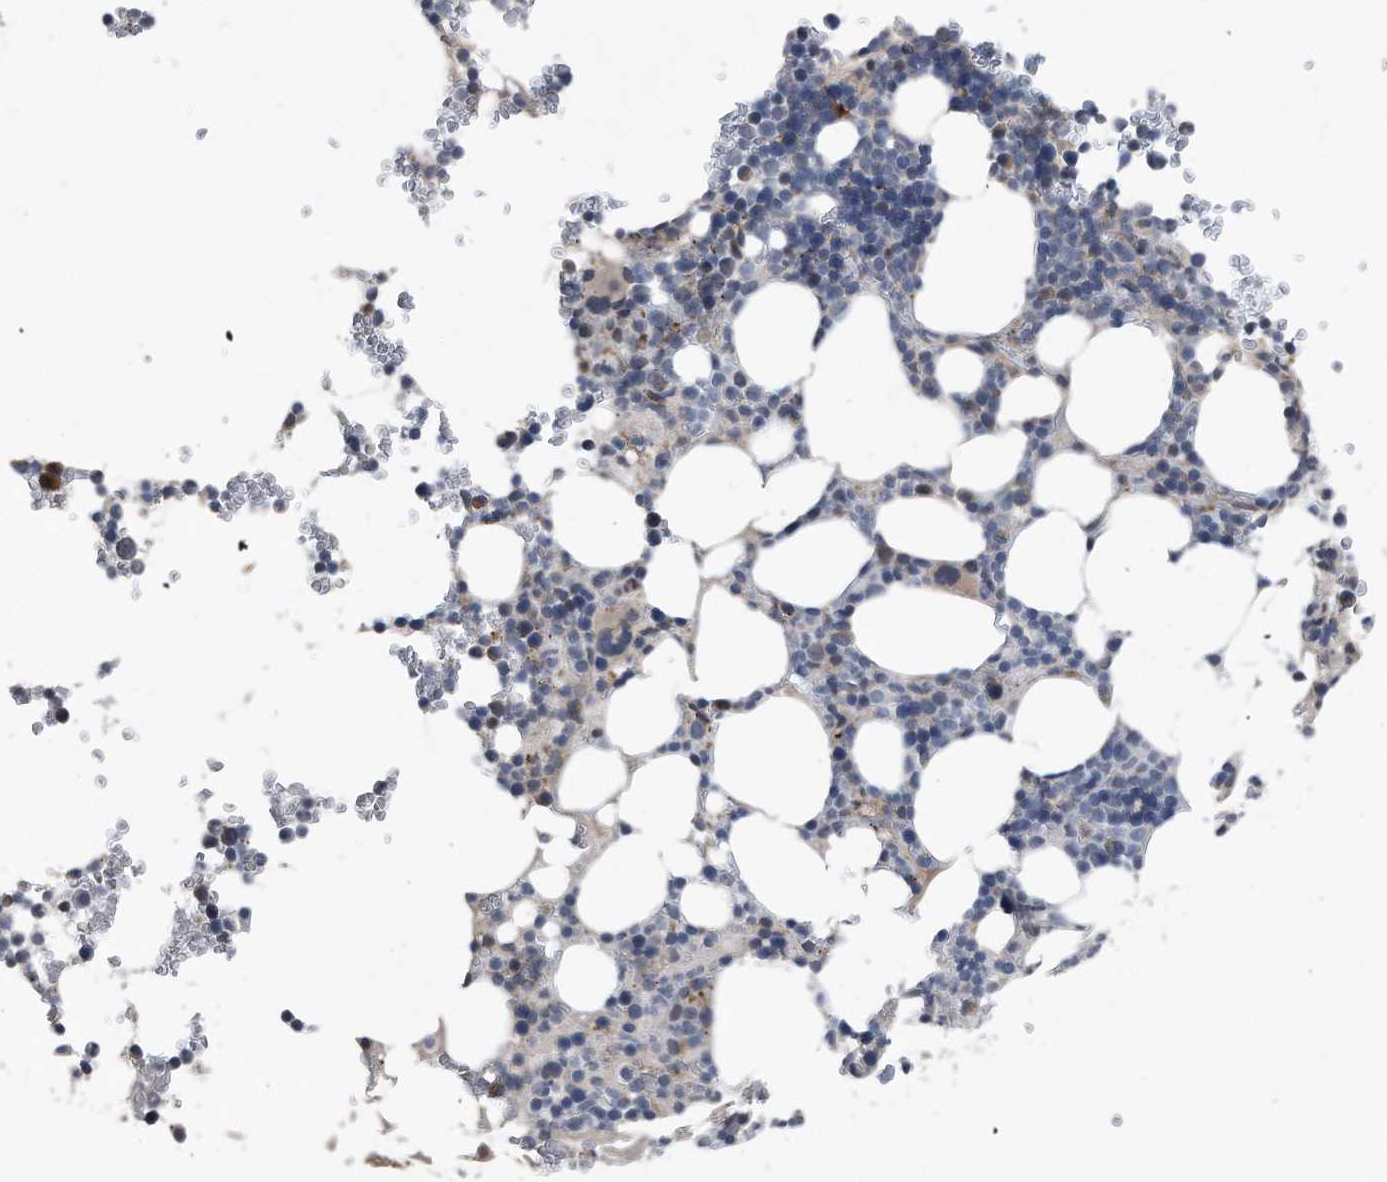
{"staining": {"intensity": "moderate", "quantity": "<25%", "location": "cytoplasmic/membranous"}, "tissue": "bone marrow", "cell_type": "Hematopoietic cells", "image_type": "normal", "snomed": [{"axis": "morphology", "description": "Normal tissue, NOS"}, {"axis": "topography", "description": "Bone marrow"}], "caption": "Moderate cytoplasmic/membranous protein expression is present in about <25% of hematopoietic cells in bone marrow.", "gene": "DST", "patient": {"sex": "male", "age": 58}}